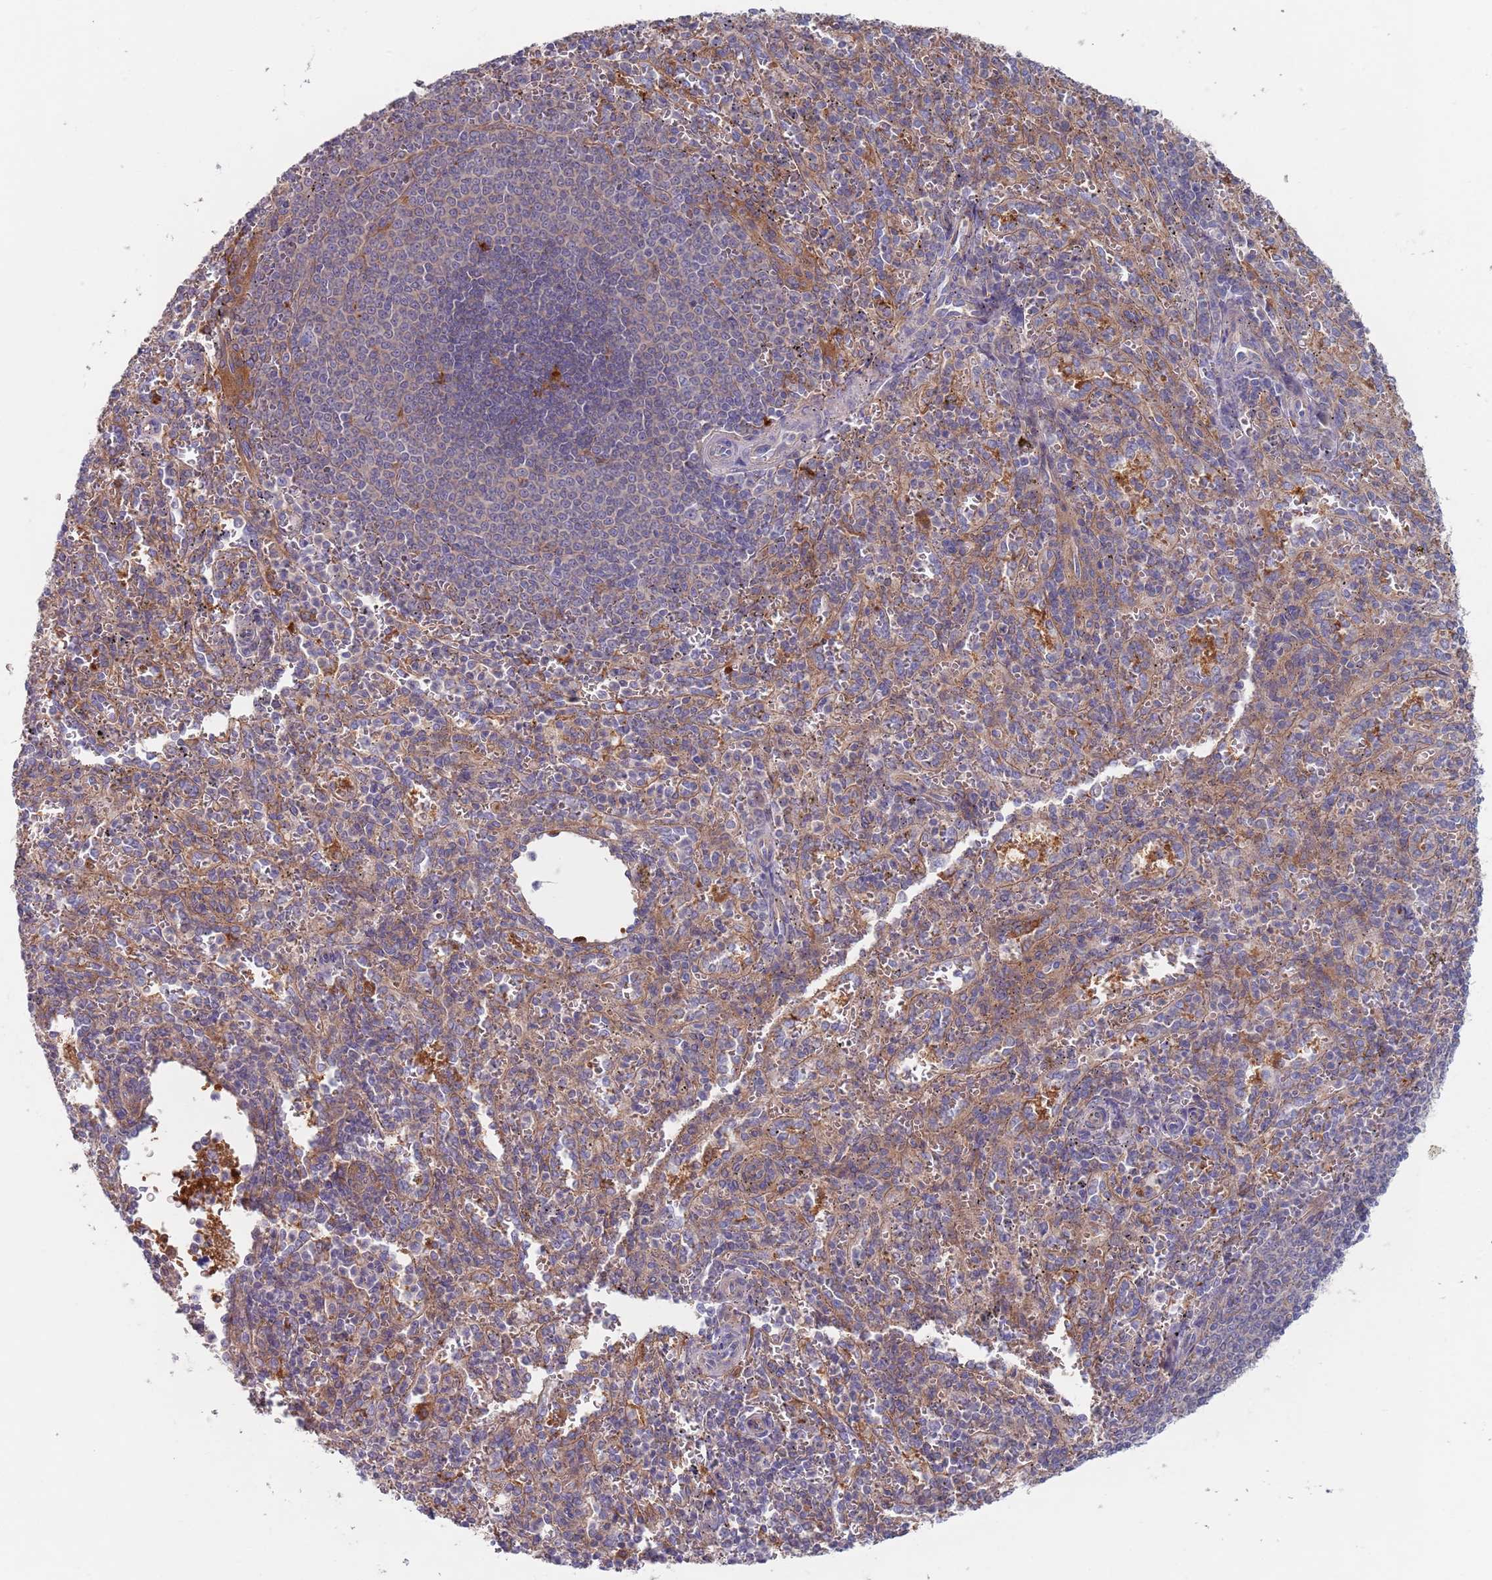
{"staining": {"intensity": "weak", "quantity": "<25%", "location": "cytoplasmic/membranous"}, "tissue": "spleen", "cell_type": "Cells in red pulp", "image_type": "normal", "snomed": [{"axis": "morphology", "description": "Normal tissue, NOS"}, {"axis": "topography", "description": "Spleen"}], "caption": "This is an IHC micrograph of benign human spleen. There is no staining in cells in red pulp.", "gene": "APPL2", "patient": {"sex": "female", "age": 21}}